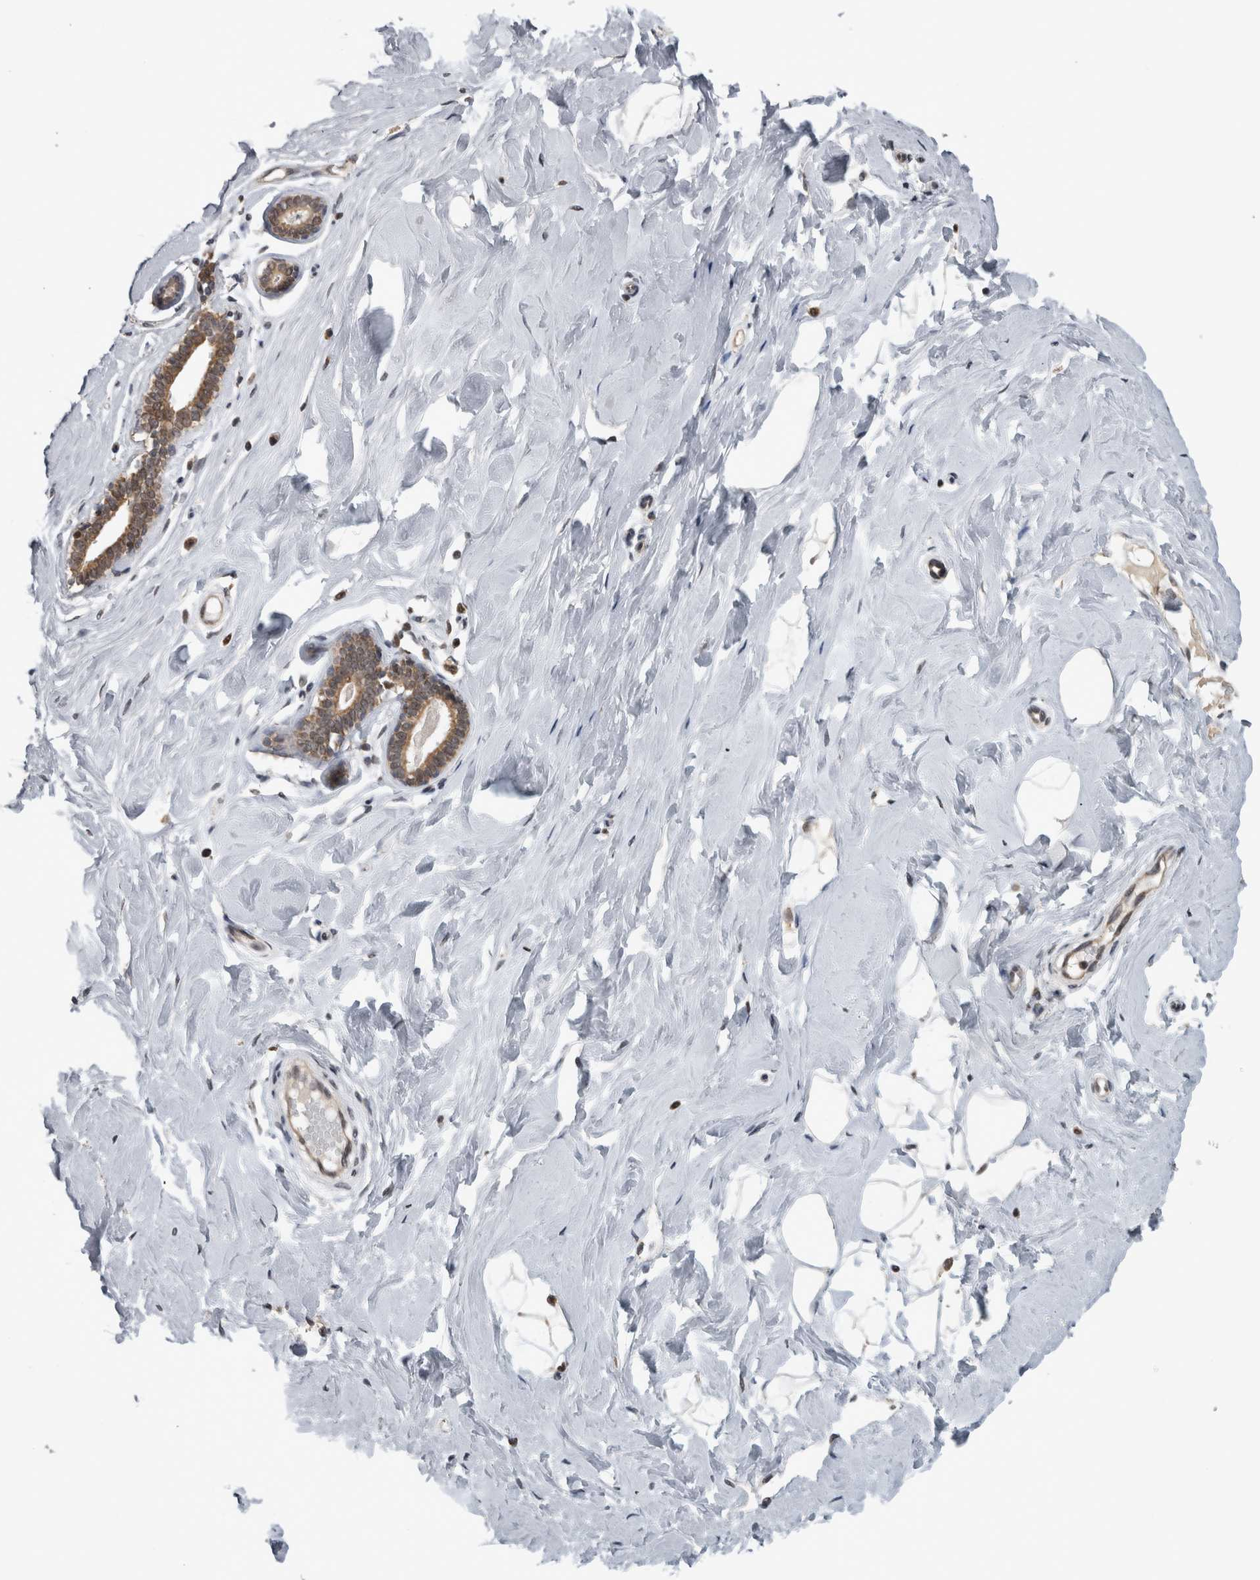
{"staining": {"intensity": "negative", "quantity": "none", "location": "none"}, "tissue": "breast", "cell_type": "Adipocytes", "image_type": "normal", "snomed": [{"axis": "morphology", "description": "Normal tissue, NOS"}, {"axis": "topography", "description": "Breast"}], "caption": "This micrograph is of unremarkable breast stained with IHC to label a protein in brown with the nuclei are counter-stained blue. There is no positivity in adipocytes. (Brightfield microscopy of DAB immunohistochemistry at high magnification).", "gene": "OR2K2", "patient": {"sex": "female", "age": 23}}